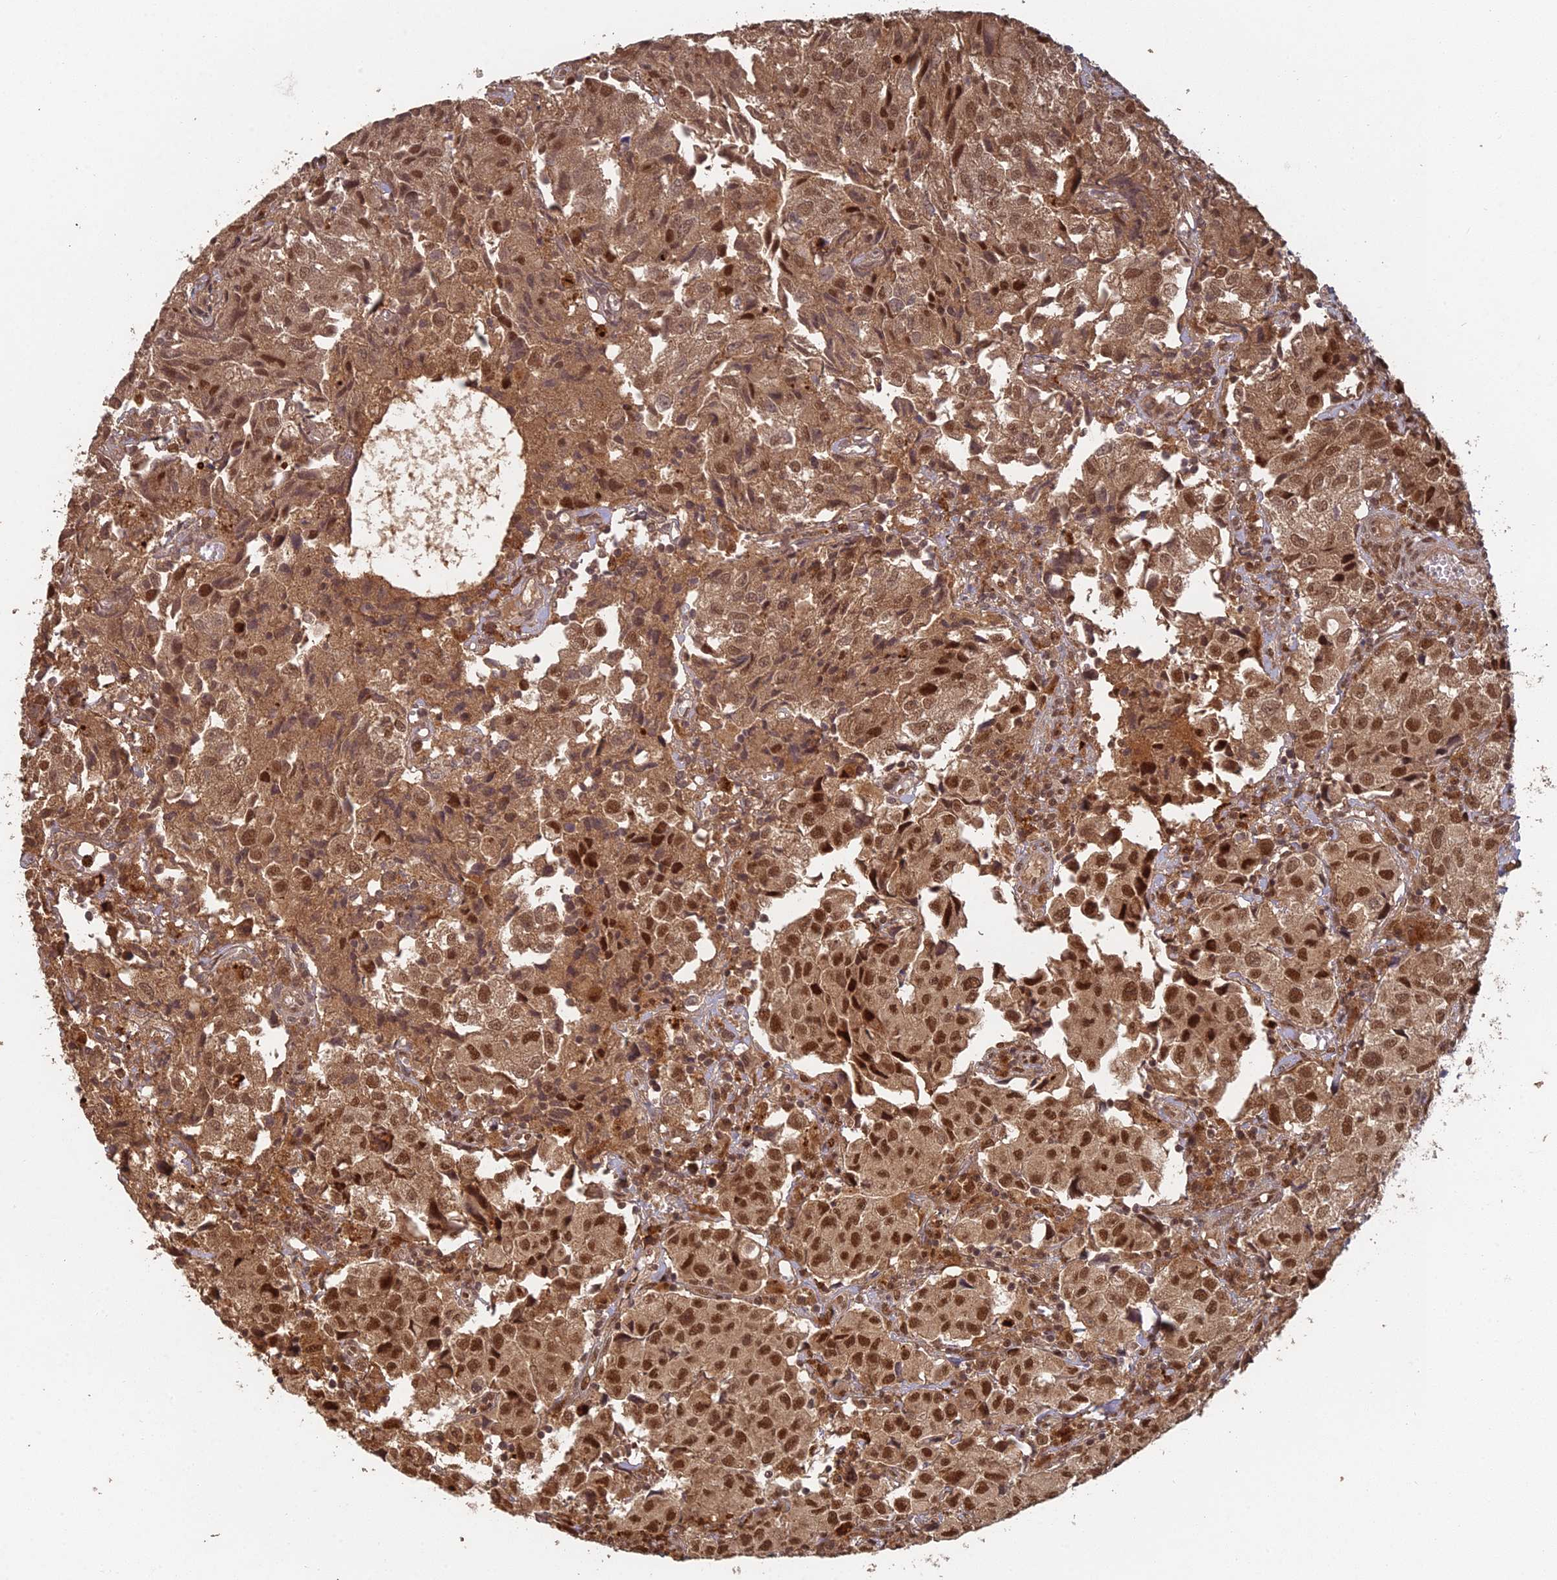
{"staining": {"intensity": "strong", "quantity": ">75%", "location": "cytoplasmic/membranous,nuclear"}, "tissue": "urothelial cancer", "cell_type": "Tumor cells", "image_type": "cancer", "snomed": [{"axis": "morphology", "description": "Urothelial carcinoma, High grade"}, {"axis": "topography", "description": "Urinary bladder"}], "caption": "Immunohistochemistry image of neoplastic tissue: human urothelial cancer stained using immunohistochemistry (IHC) demonstrates high levels of strong protein expression localized specifically in the cytoplasmic/membranous and nuclear of tumor cells, appearing as a cytoplasmic/membranous and nuclear brown color.", "gene": "RANBP3", "patient": {"sex": "female", "age": 75}}